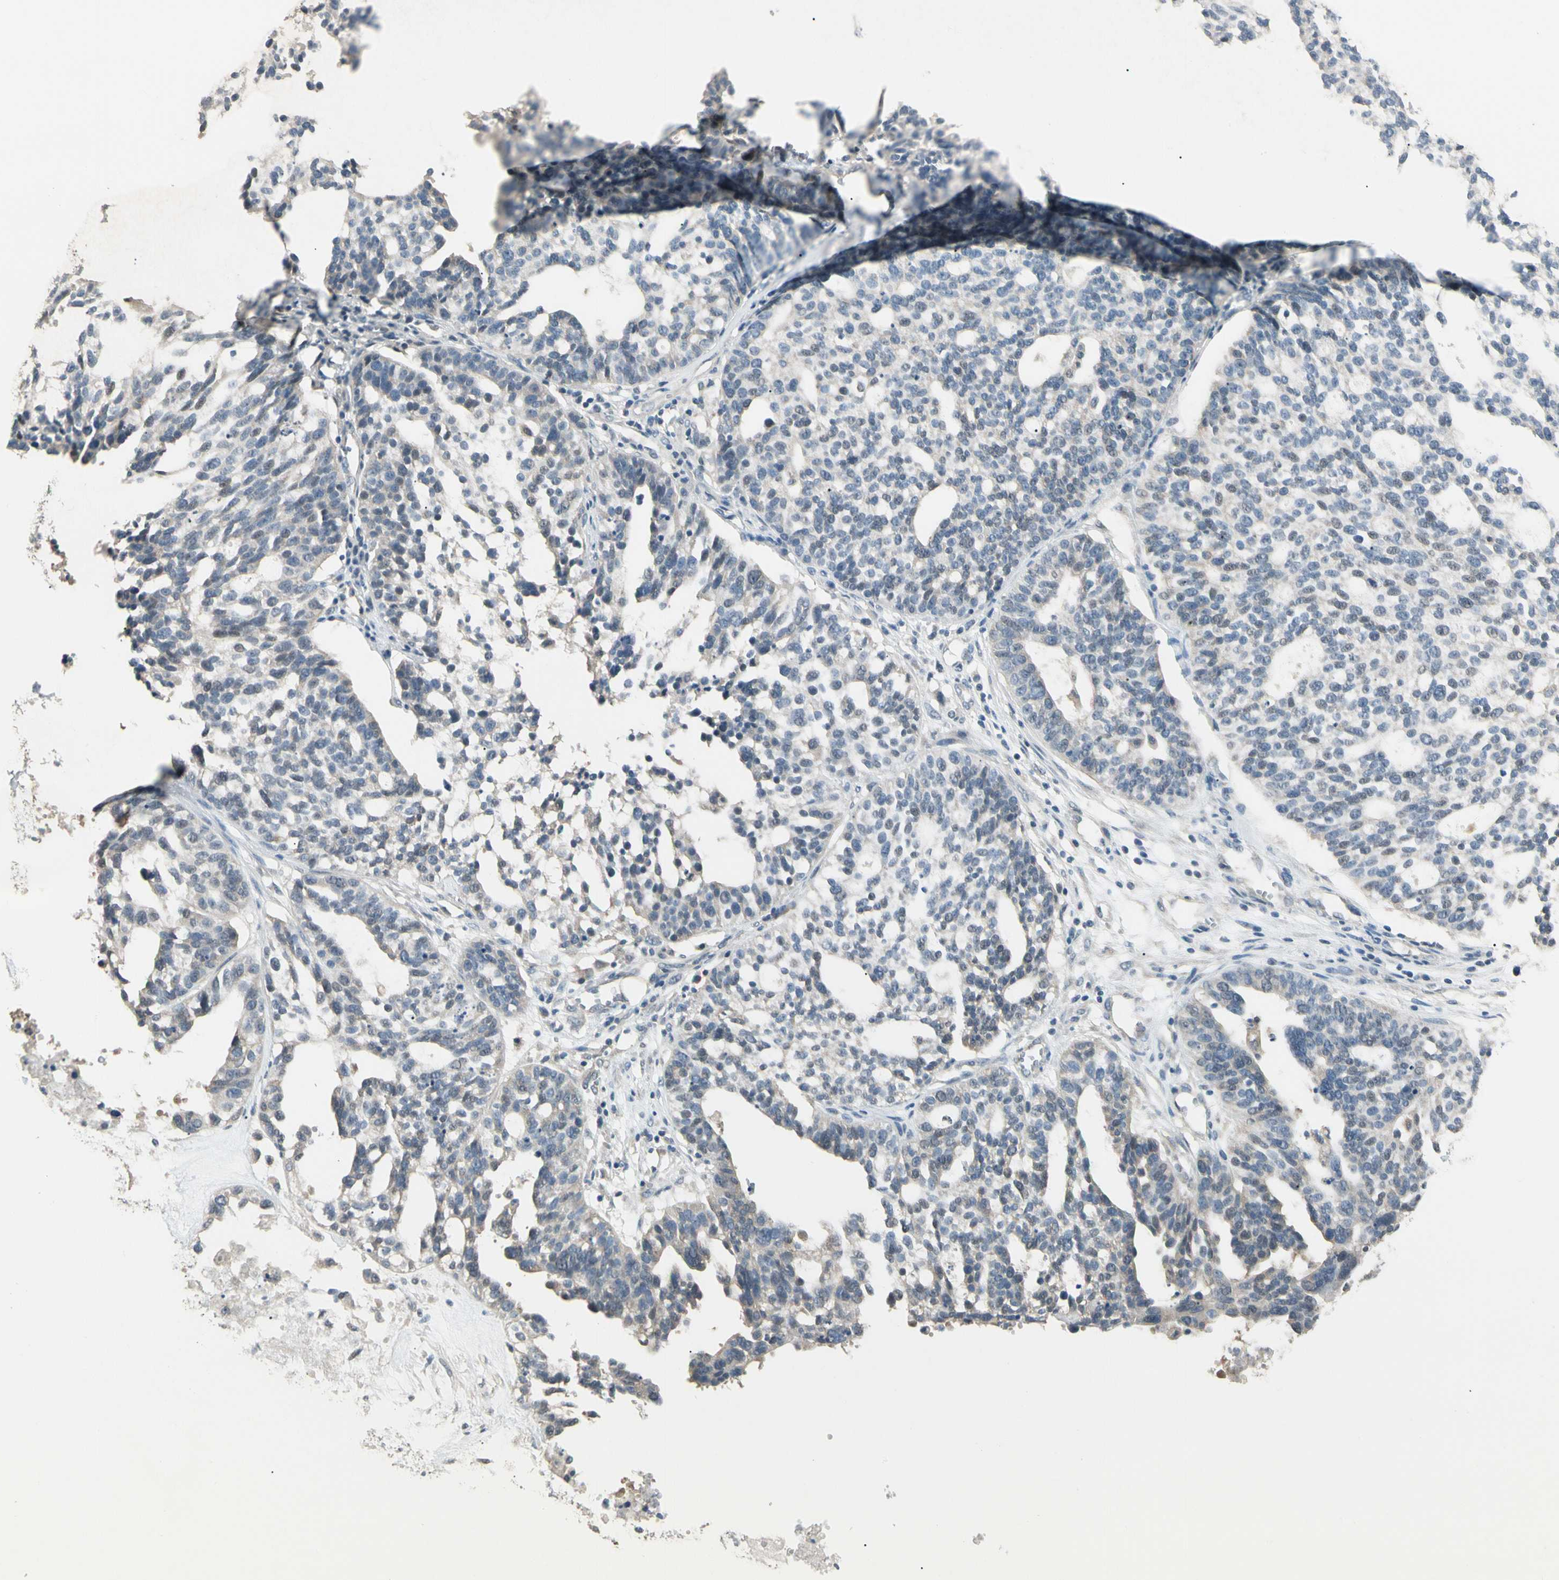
{"staining": {"intensity": "weak", "quantity": "<25%", "location": "cytoplasmic/membranous"}, "tissue": "ovarian cancer", "cell_type": "Tumor cells", "image_type": "cancer", "snomed": [{"axis": "morphology", "description": "Cystadenocarcinoma, serous, NOS"}, {"axis": "topography", "description": "Ovary"}], "caption": "There is no significant expression in tumor cells of ovarian serous cystadenocarcinoma.", "gene": "GNE", "patient": {"sex": "female", "age": 59}}